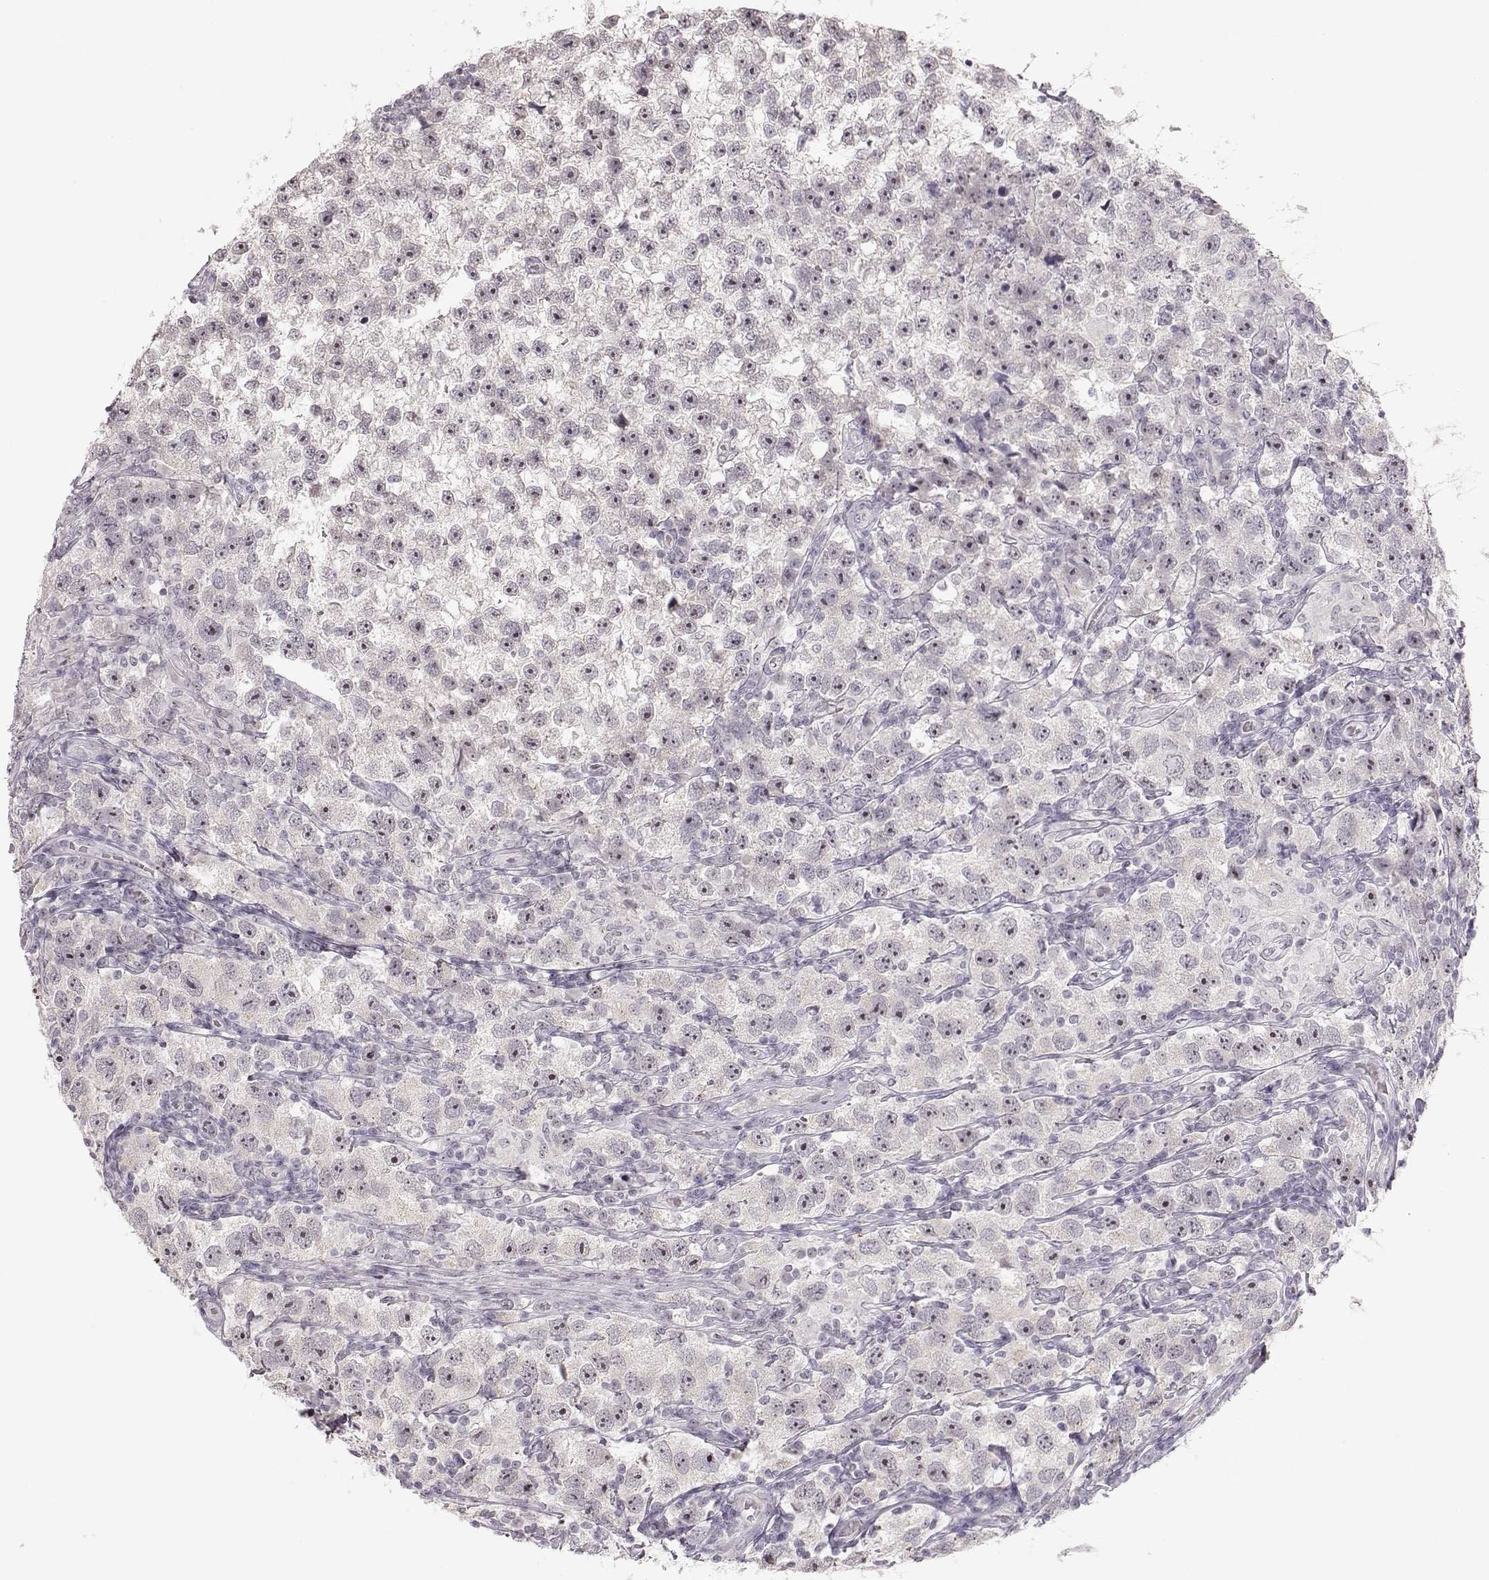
{"staining": {"intensity": "negative", "quantity": "none", "location": "none"}, "tissue": "testis cancer", "cell_type": "Tumor cells", "image_type": "cancer", "snomed": [{"axis": "morphology", "description": "Seminoma, NOS"}, {"axis": "topography", "description": "Testis"}], "caption": "Immunohistochemistry (IHC) micrograph of human seminoma (testis) stained for a protein (brown), which demonstrates no expression in tumor cells. Nuclei are stained in blue.", "gene": "FAM205A", "patient": {"sex": "male", "age": 26}}